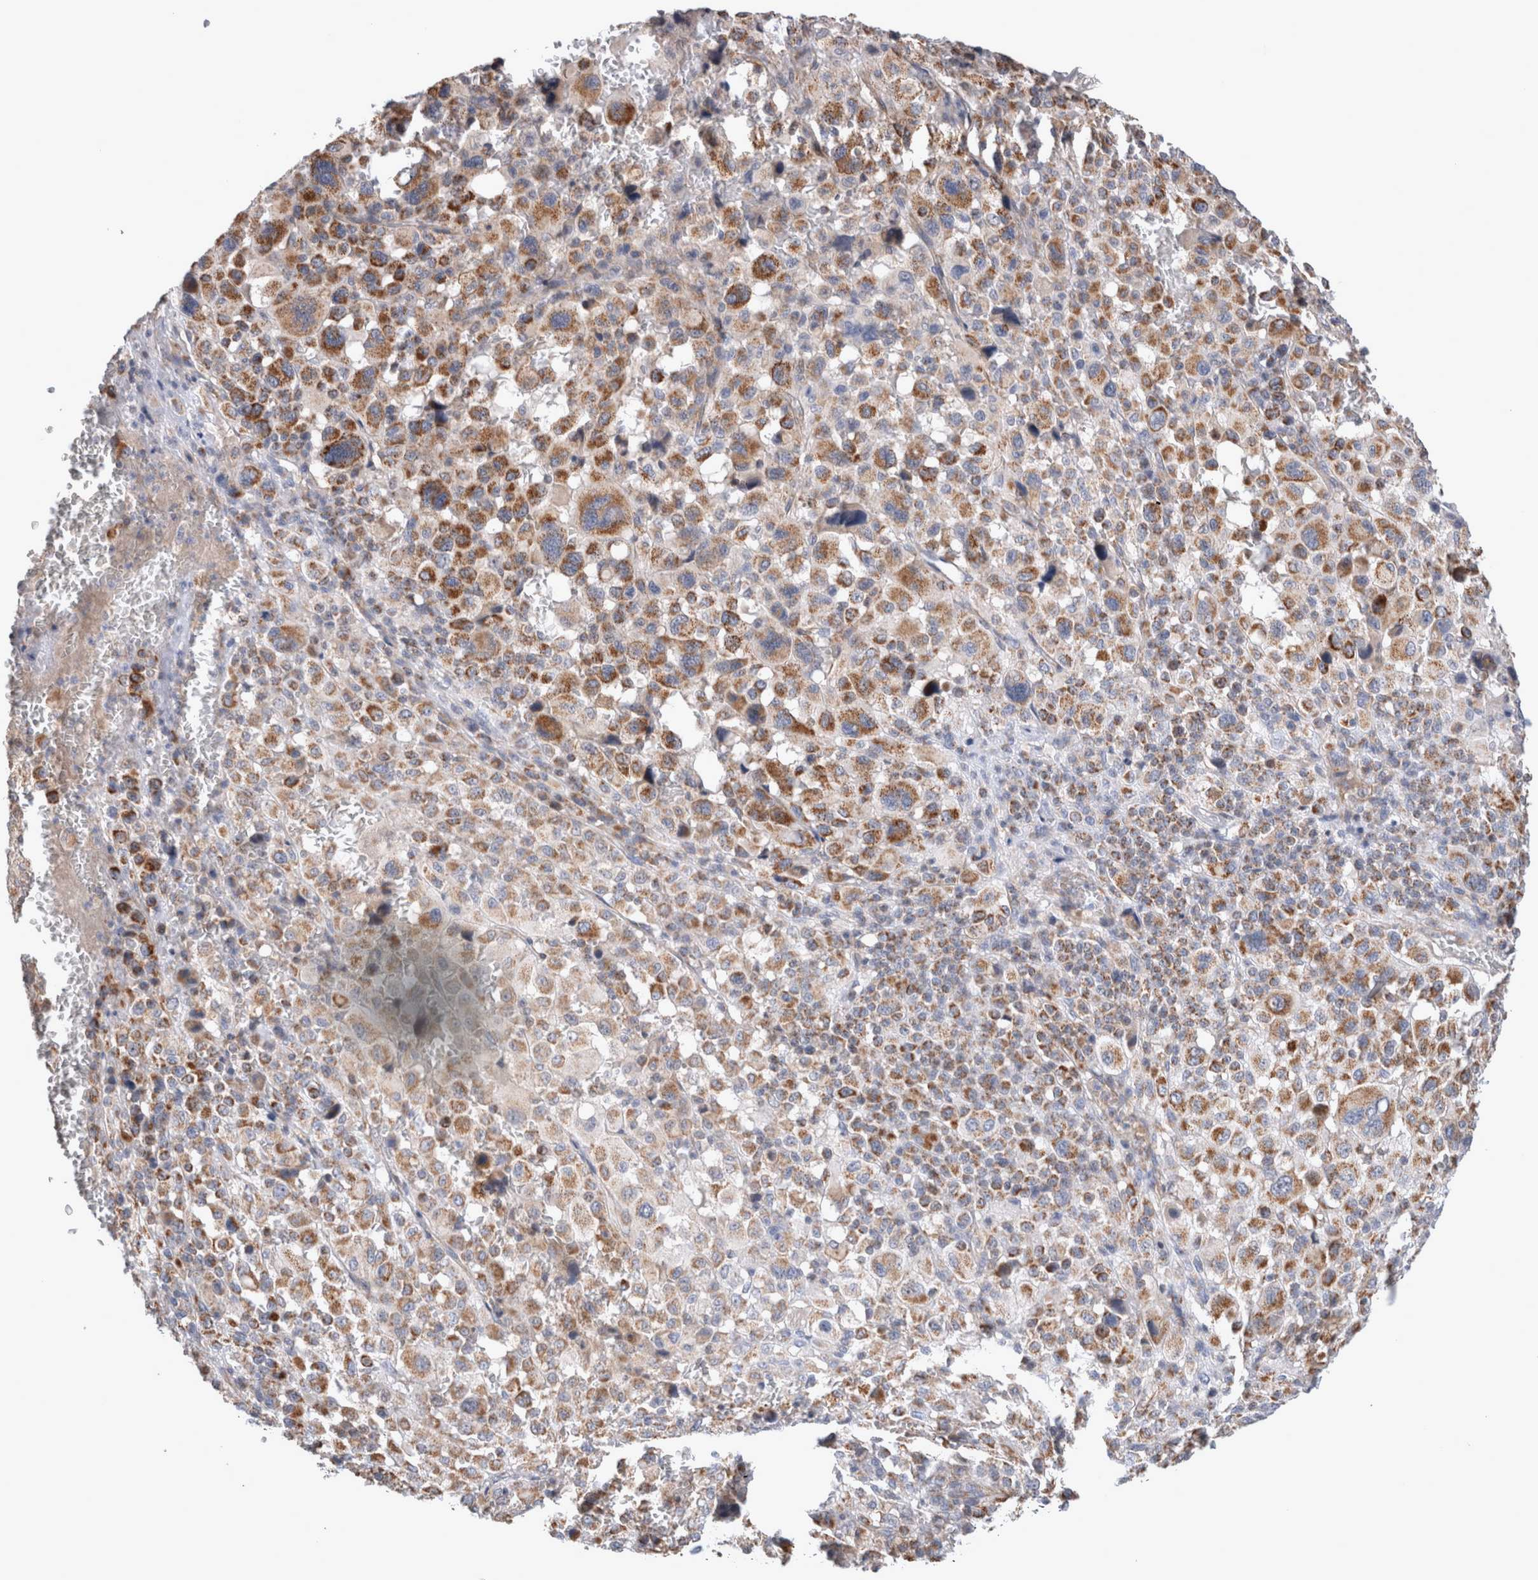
{"staining": {"intensity": "moderate", "quantity": ">75%", "location": "cytoplasmic/membranous"}, "tissue": "melanoma", "cell_type": "Tumor cells", "image_type": "cancer", "snomed": [{"axis": "morphology", "description": "Malignant melanoma, Metastatic site"}, {"axis": "topography", "description": "Skin"}], "caption": "Immunohistochemistry photomicrograph of human melanoma stained for a protein (brown), which demonstrates medium levels of moderate cytoplasmic/membranous staining in about >75% of tumor cells.", "gene": "MRPS28", "patient": {"sex": "female", "age": 74}}